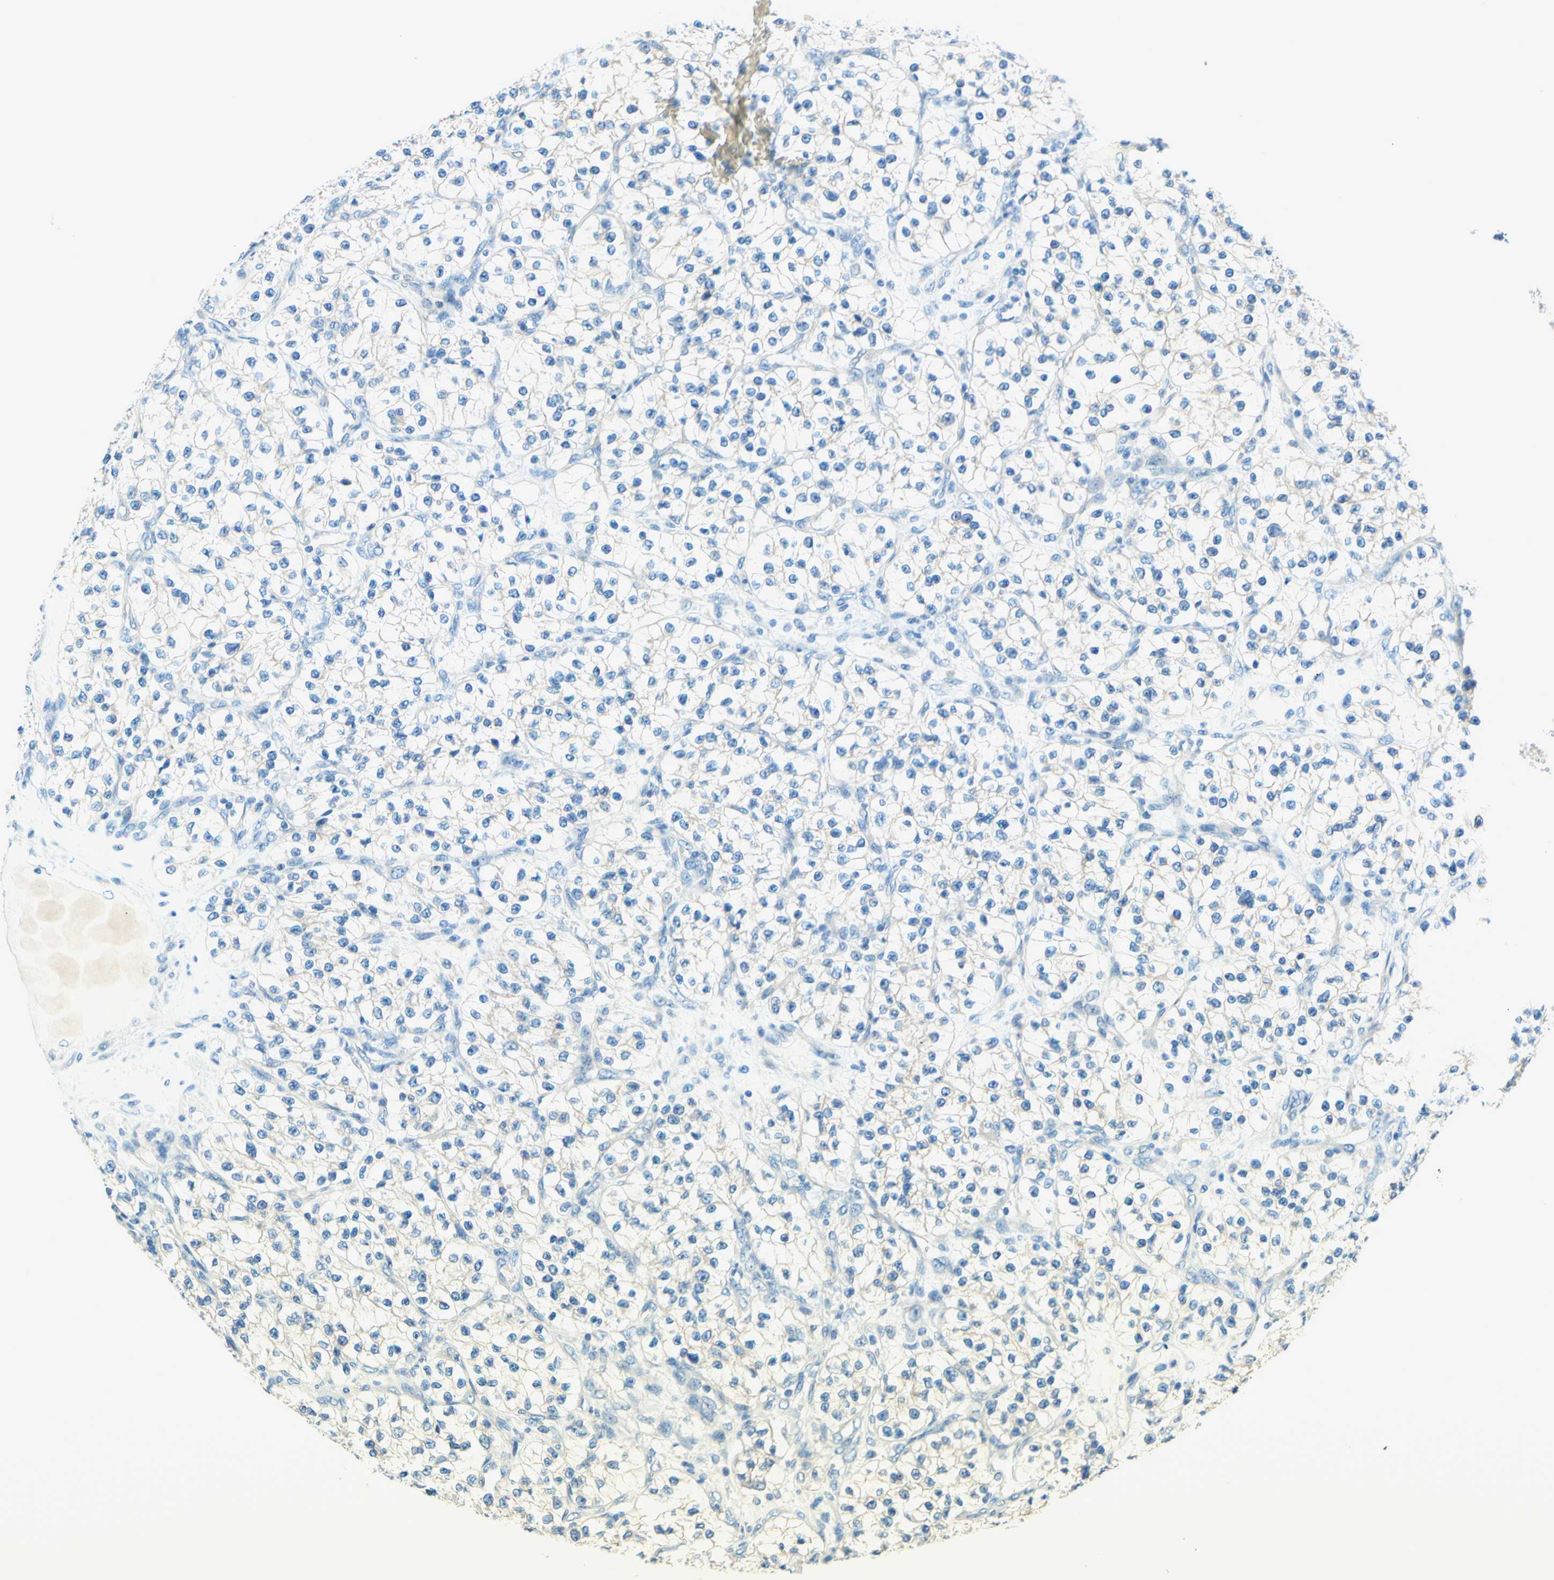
{"staining": {"intensity": "negative", "quantity": "none", "location": "none"}, "tissue": "renal cancer", "cell_type": "Tumor cells", "image_type": "cancer", "snomed": [{"axis": "morphology", "description": "Adenocarcinoma, NOS"}, {"axis": "topography", "description": "Kidney"}], "caption": "The image reveals no significant expression in tumor cells of renal adenocarcinoma.", "gene": "PASD1", "patient": {"sex": "female", "age": 57}}